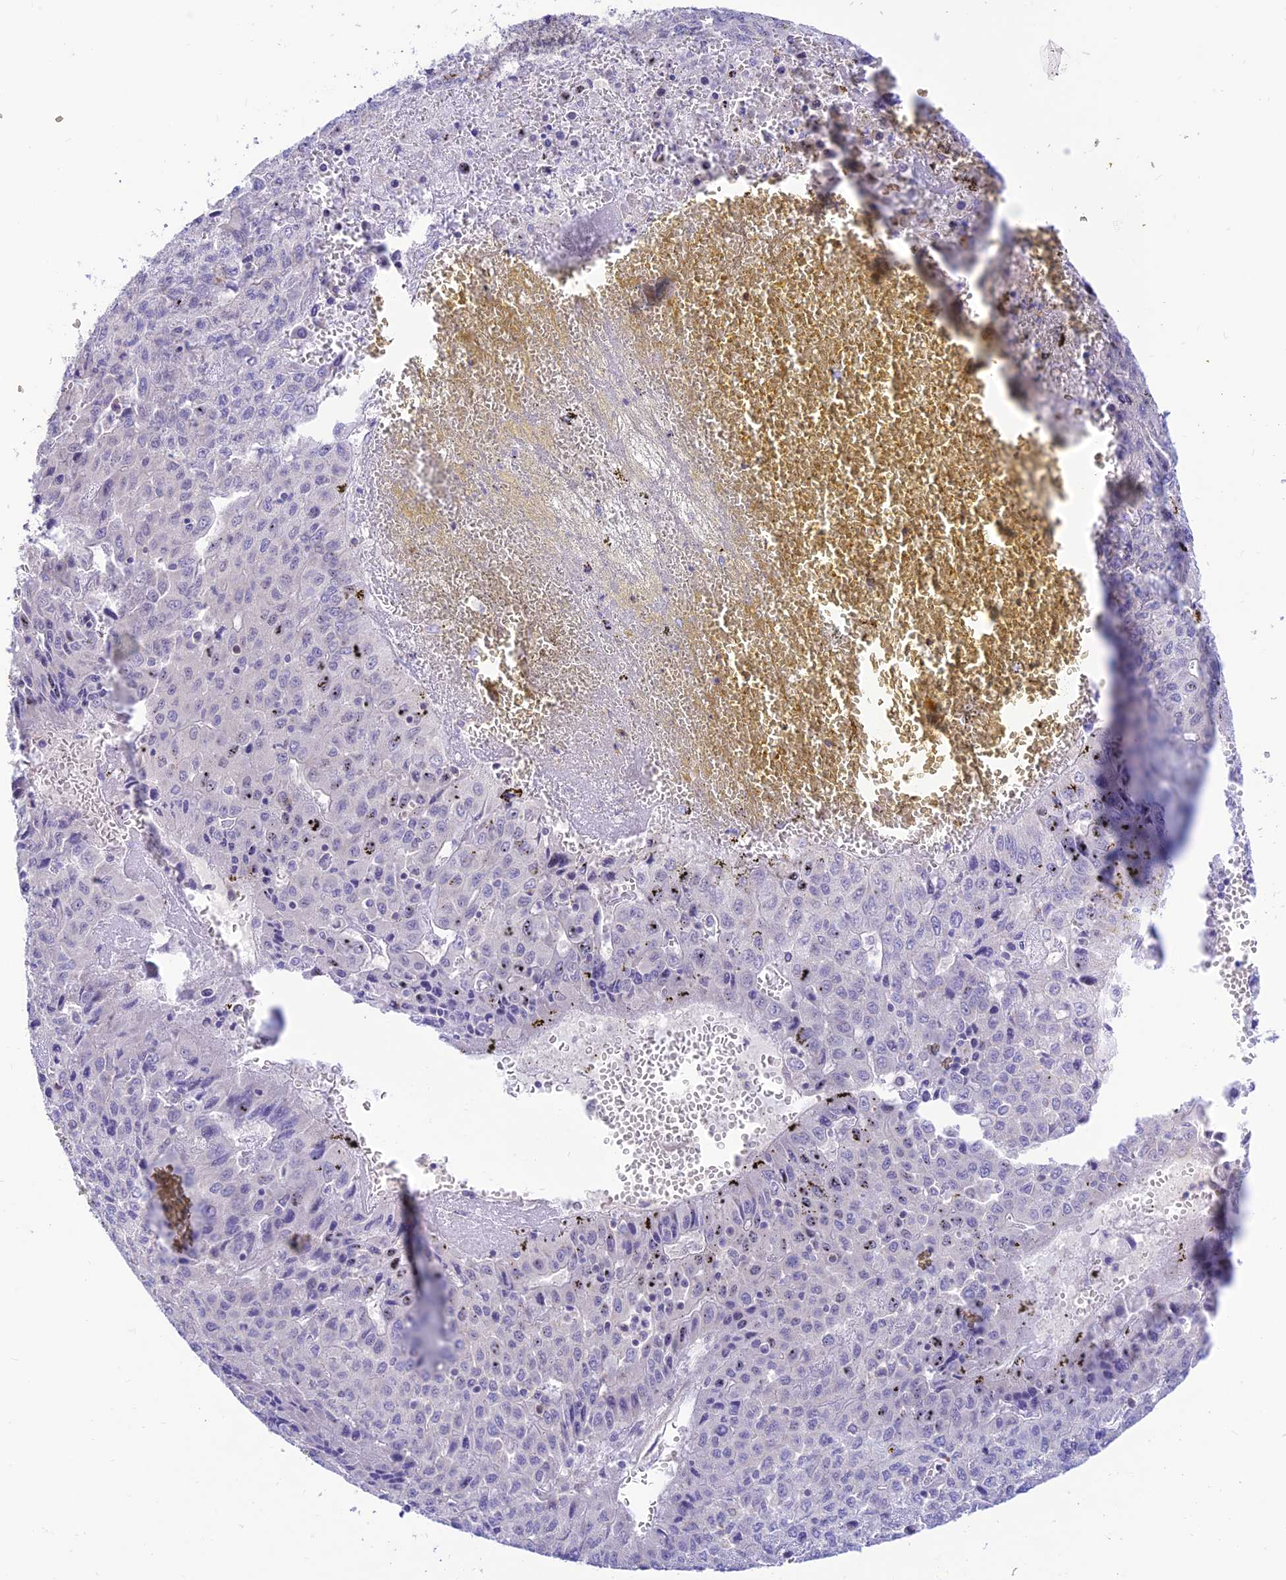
{"staining": {"intensity": "negative", "quantity": "none", "location": "none"}, "tissue": "liver cancer", "cell_type": "Tumor cells", "image_type": "cancer", "snomed": [{"axis": "morphology", "description": "Carcinoma, Hepatocellular, NOS"}, {"axis": "topography", "description": "Liver"}], "caption": "The immunohistochemistry image has no significant positivity in tumor cells of liver cancer (hepatocellular carcinoma) tissue.", "gene": "FAM186B", "patient": {"sex": "female", "age": 53}}